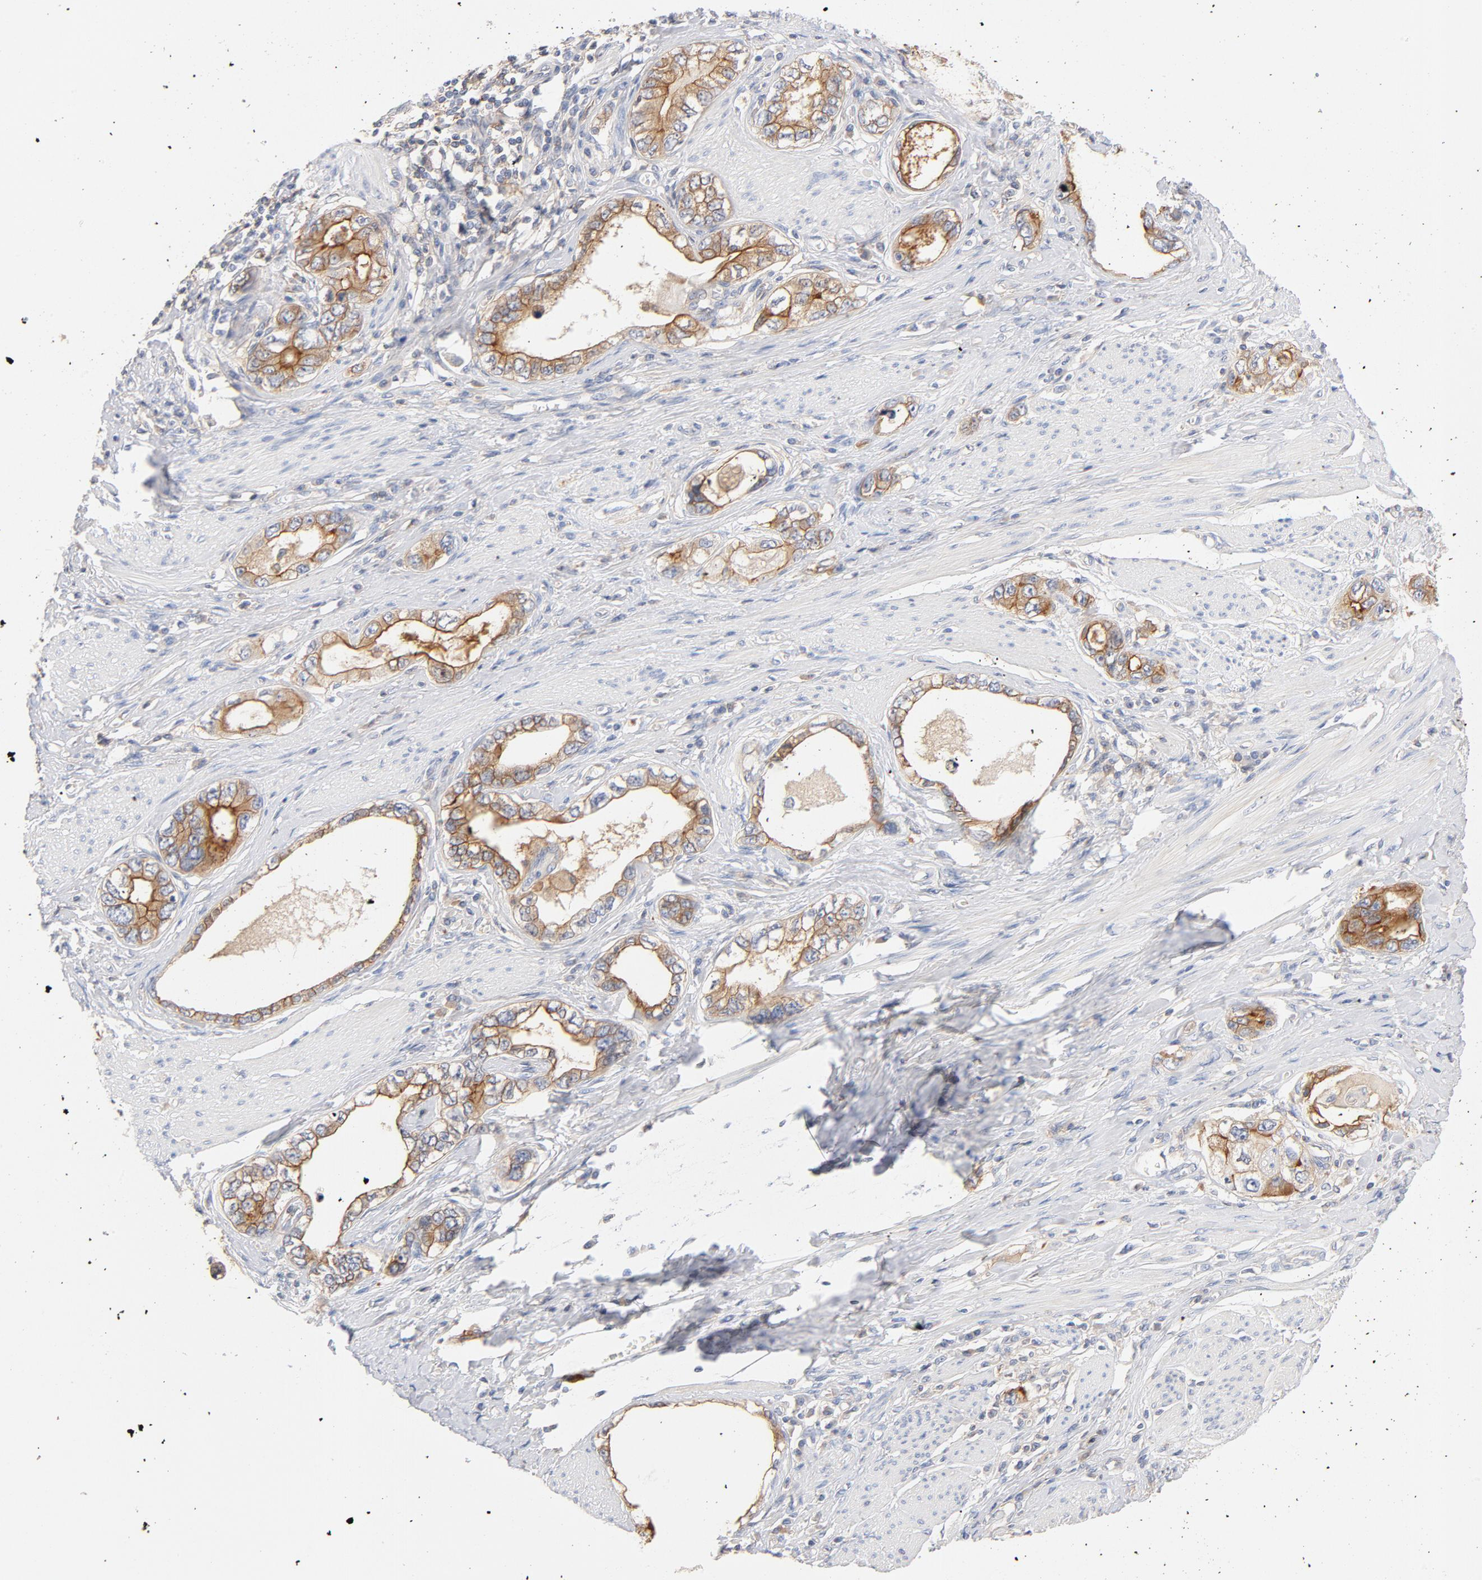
{"staining": {"intensity": "strong", "quantity": ">75%", "location": "cytoplasmic/membranous"}, "tissue": "stomach cancer", "cell_type": "Tumor cells", "image_type": "cancer", "snomed": [{"axis": "morphology", "description": "Adenocarcinoma, NOS"}, {"axis": "topography", "description": "Stomach, lower"}], "caption": "This image reveals stomach cancer (adenocarcinoma) stained with immunohistochemistry (IHC) to label a protein in brown. The cytoplasmic/membranous of tumor cells show strong positivity for the protein. Nuclei are counter-stained blue.", "gene": "SRC", "patient": {"sex": "female", "age": 93}}